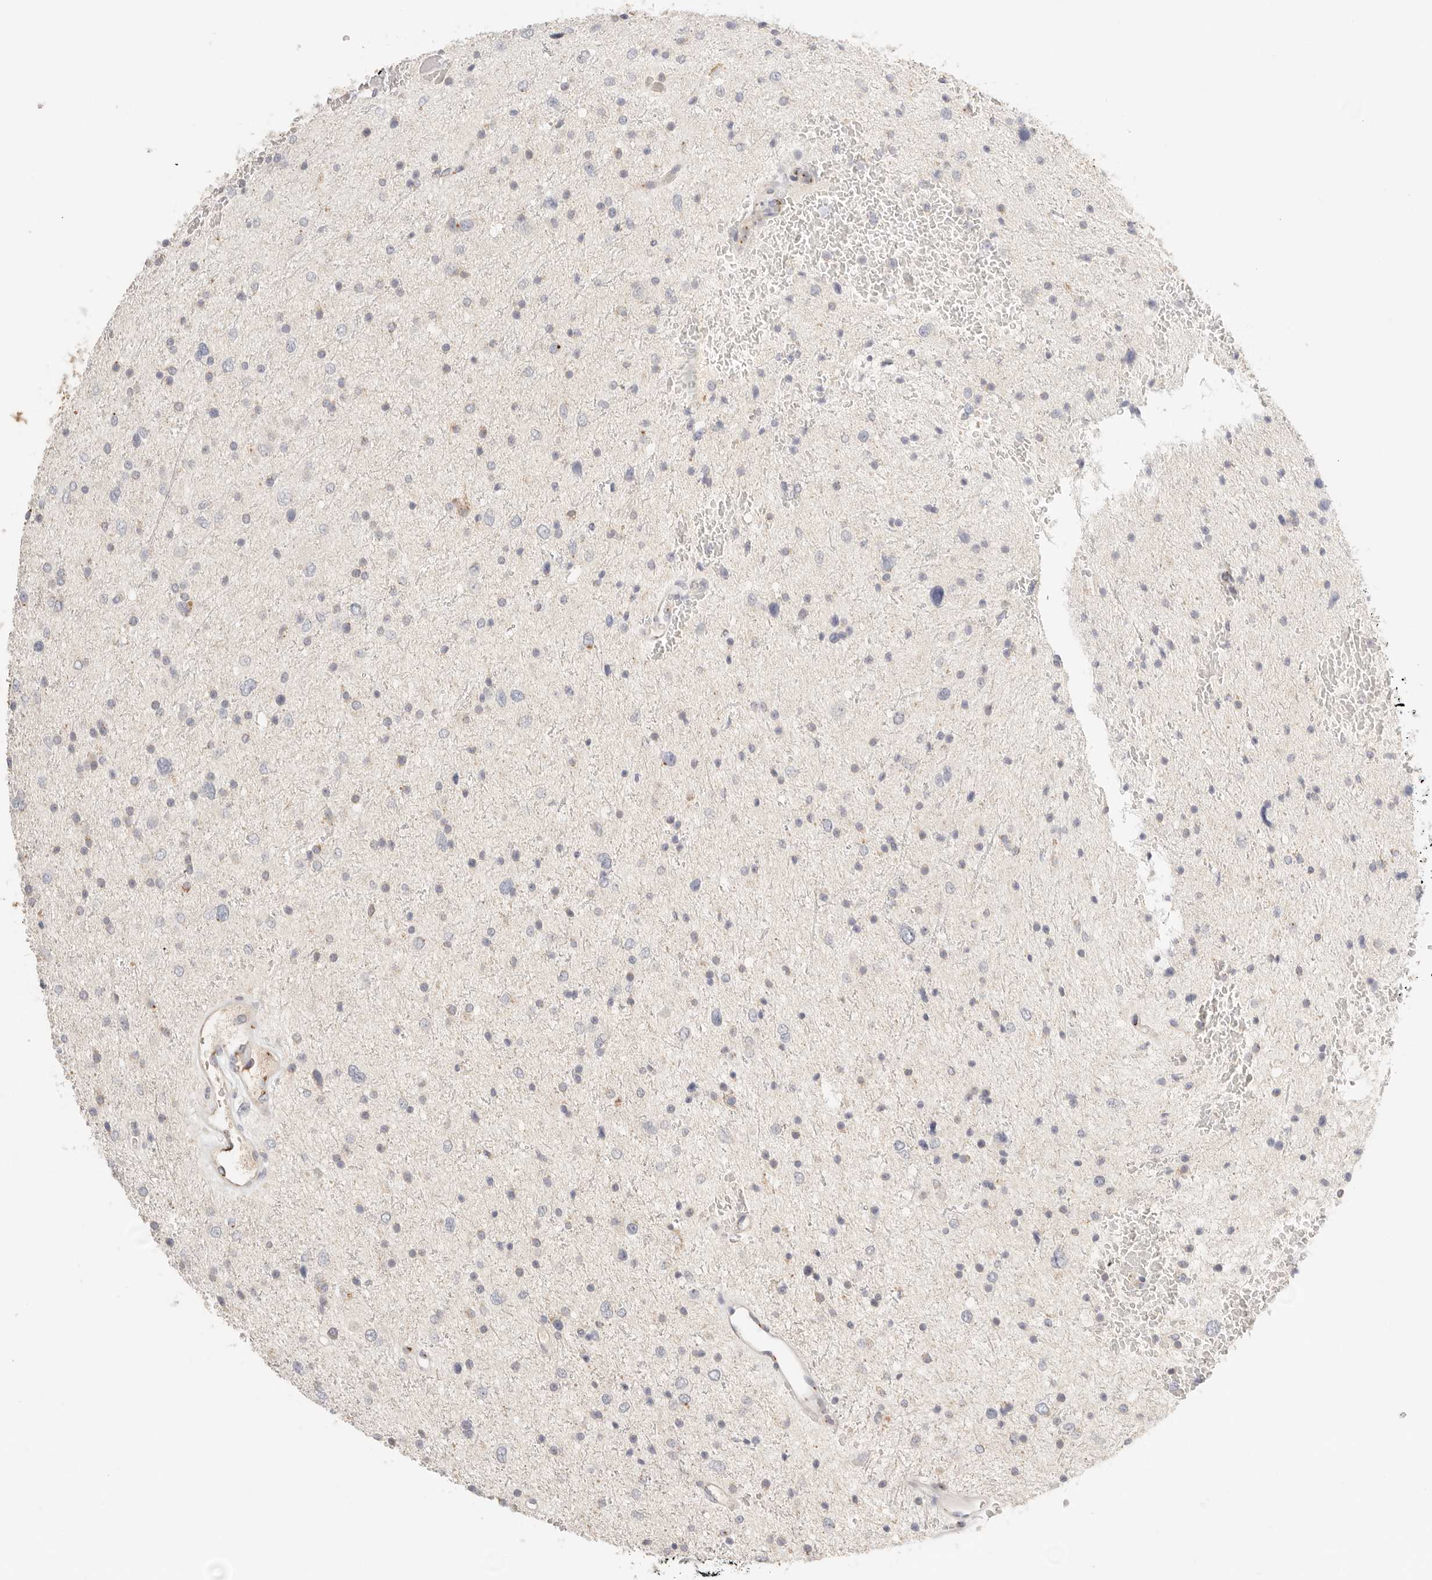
{"staining": {"intensity": "weak", "quantity": "<25%", "location": "cytoplasmic/membranous"}, "tissue": "glioma", "cell_type": "Tumor cells", "image_type": "cancer", "snomed": [{"axis": "morphology", "description": "Glioma, malignant, Low grade"}, {"axis": "topography", "description": "Brain"}], "caption": "Human glioma stained for a protein using IHC demonstrates no staining in tumor cells.", "gene": "CEP120", "patient": {"sex": "female", "age": 37}}